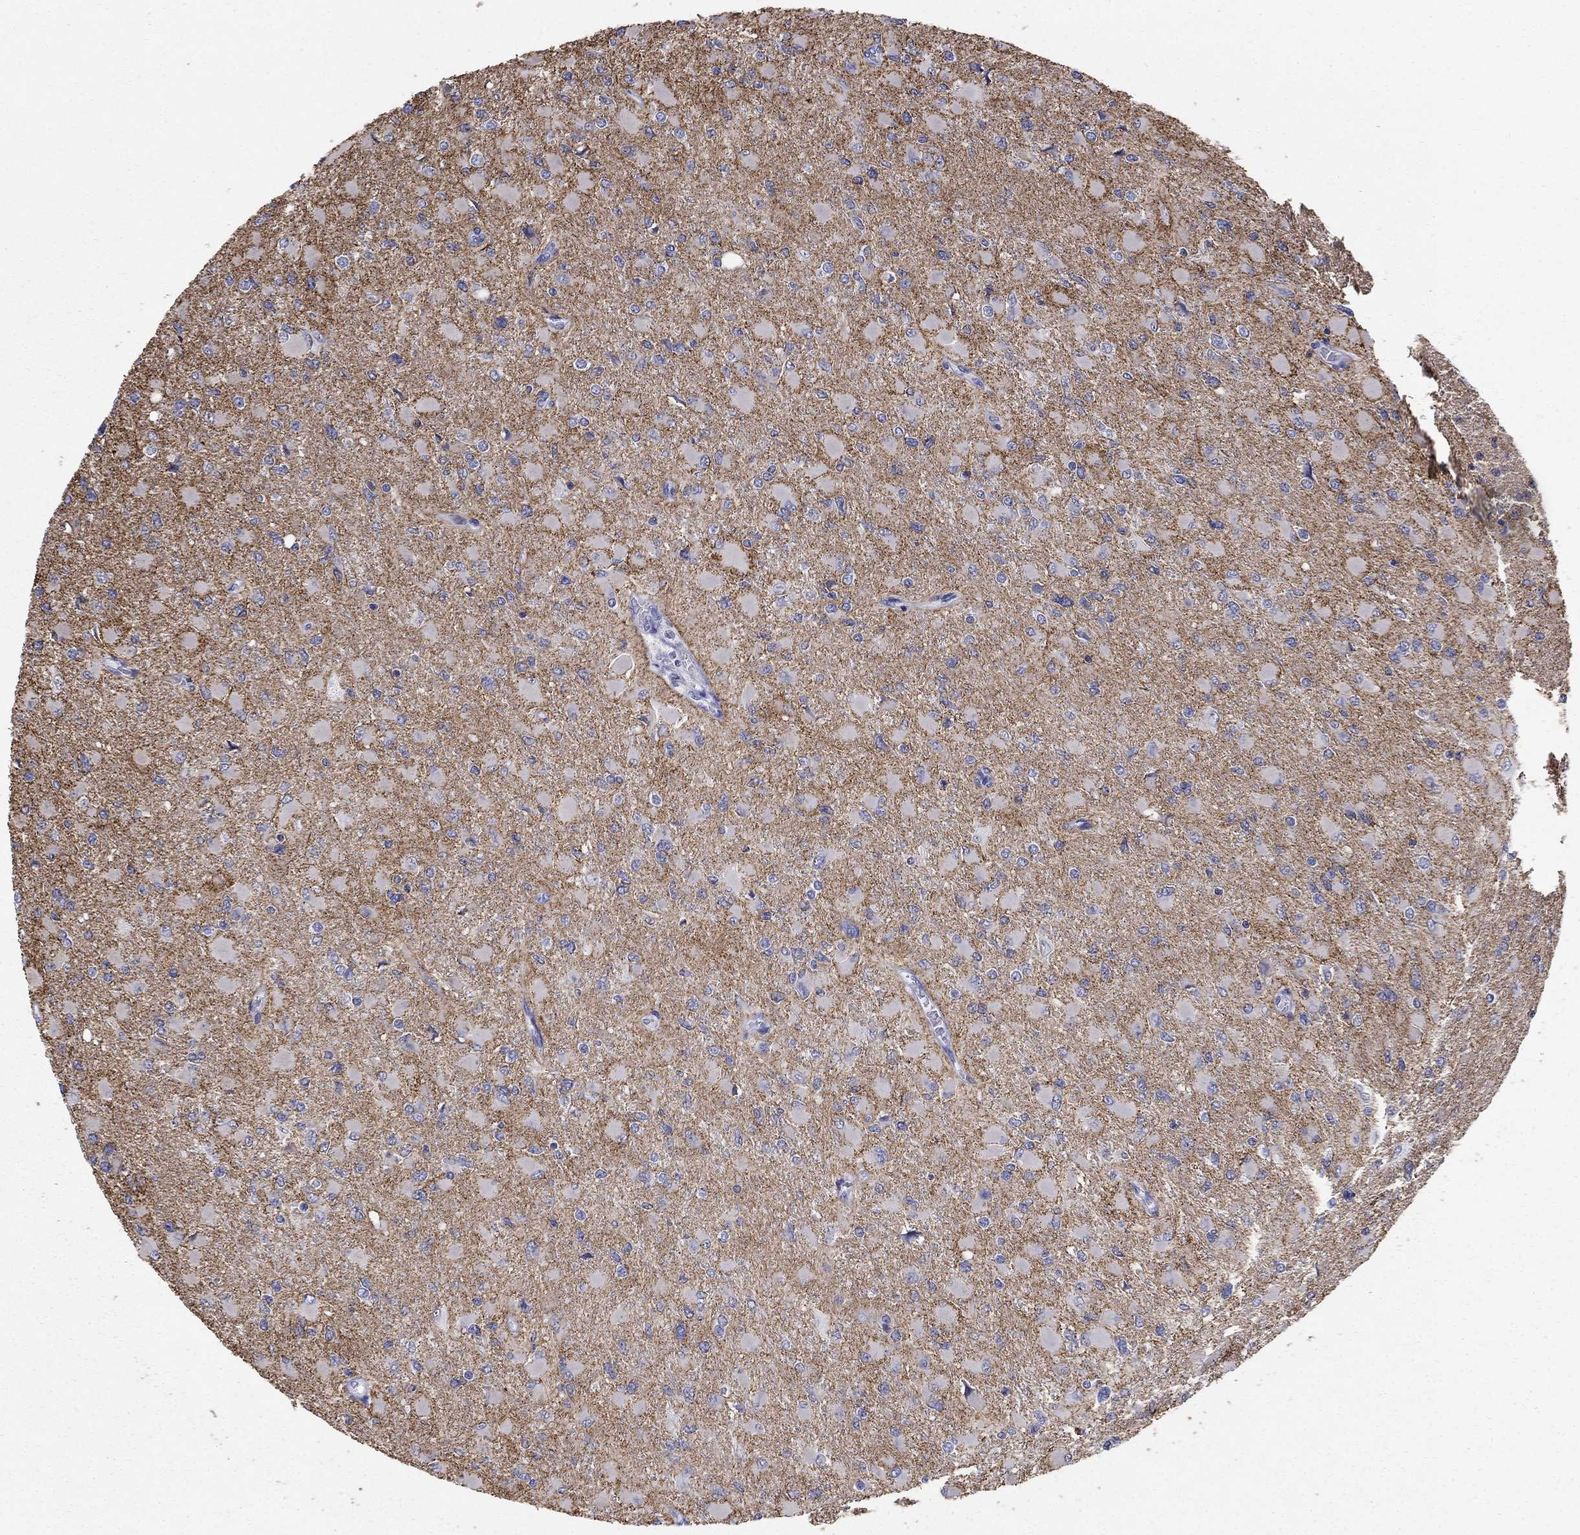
{"staining": {"intensity": "strong", "quantity": ">75%", "location": "cytoplasmic/membranous"}, "tissue": "glioma", "cell_type": "Tumor cells", "image_type": "cancer", "snomed": [{"axis": "morphology", "description": "Glioma, malignant, High grade"}, {"axis": "topography", "description": "Cerebral cortex"}], "caption": "IHC image of neoplastic tissue: glioma stained using immunohistochemistry (IHC) reveals high levels of strong protein expression localized specifically in the cytoplasmic/membranous of tumor cells, appearing as a cytoplasmic/membranous brown color.", "gene": "SEPTIN3", "patient": {"sex": "female", "age": 36}}